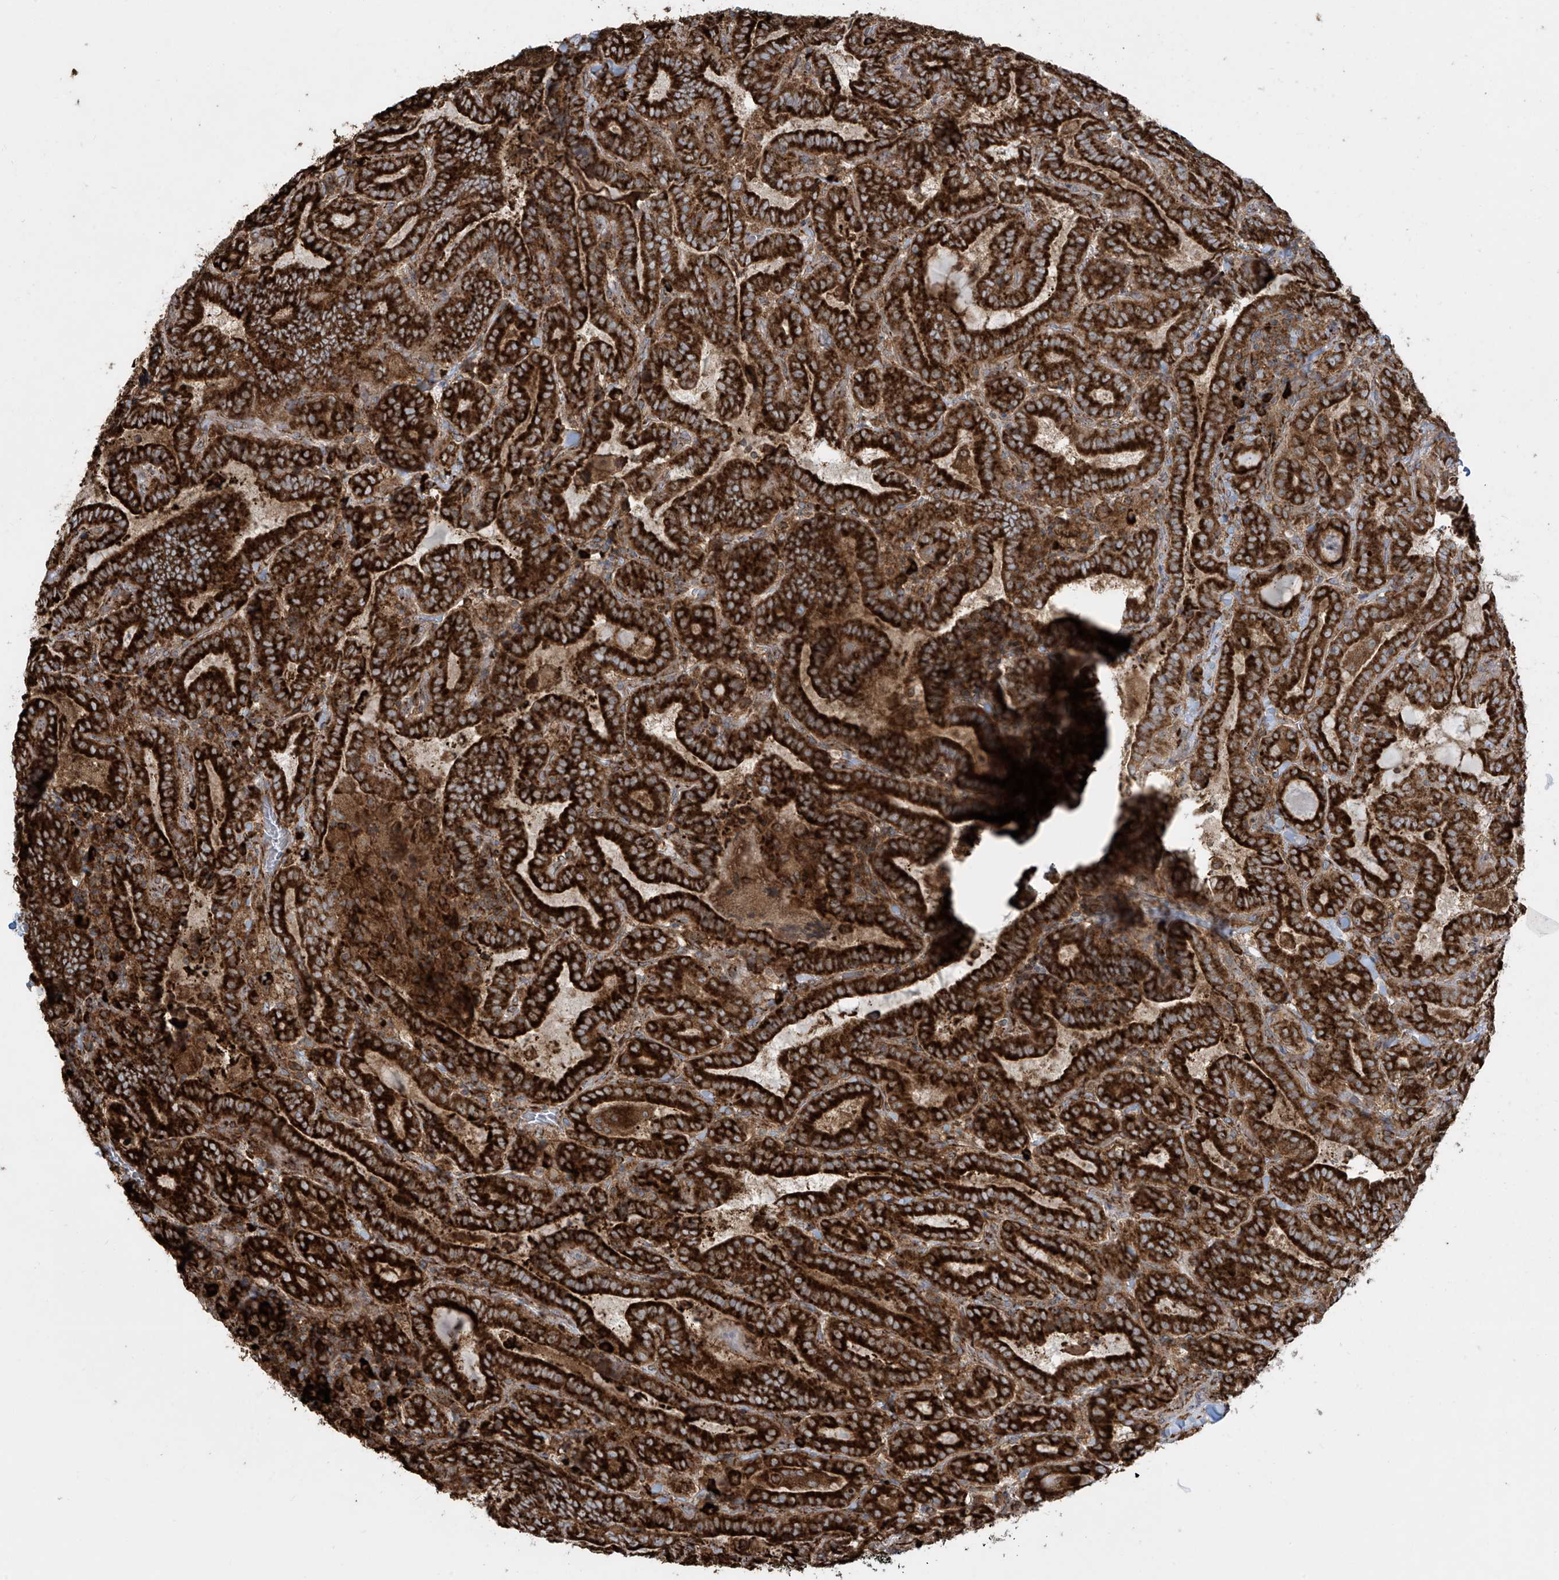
{"staining": {"intensity": "strong", "quantity": ">75%", "location": "cytoplasmic/membranous"}, "tissue": "thyroid cancer", "cell_type": "Tumor cells", "image_type": "cancer", "snomed": [{"axis": "morphology", "description": "Papillary adenocarcinoma, NOS"}, {"axis": "topography", "description": "Thyroid gland"}], "caption": "High-magnification brightfield microscopy of thyroid papillary adenocarcinoma stained with DAB (3,3'-diaminobenzidine) (brown) and counterstained with hematoxylin (blue). tumor cells exhibit strong cytoplasmic/membranous expression is identified in about>75% of cells. Using DAB (3,3'-diaminobenzidine) (brown) and hematoxylin (blue) stains, captured at high magnification using brightfield microscopy.", "gene": "MX1", "patient": {"sex": "female", "age": 72}}